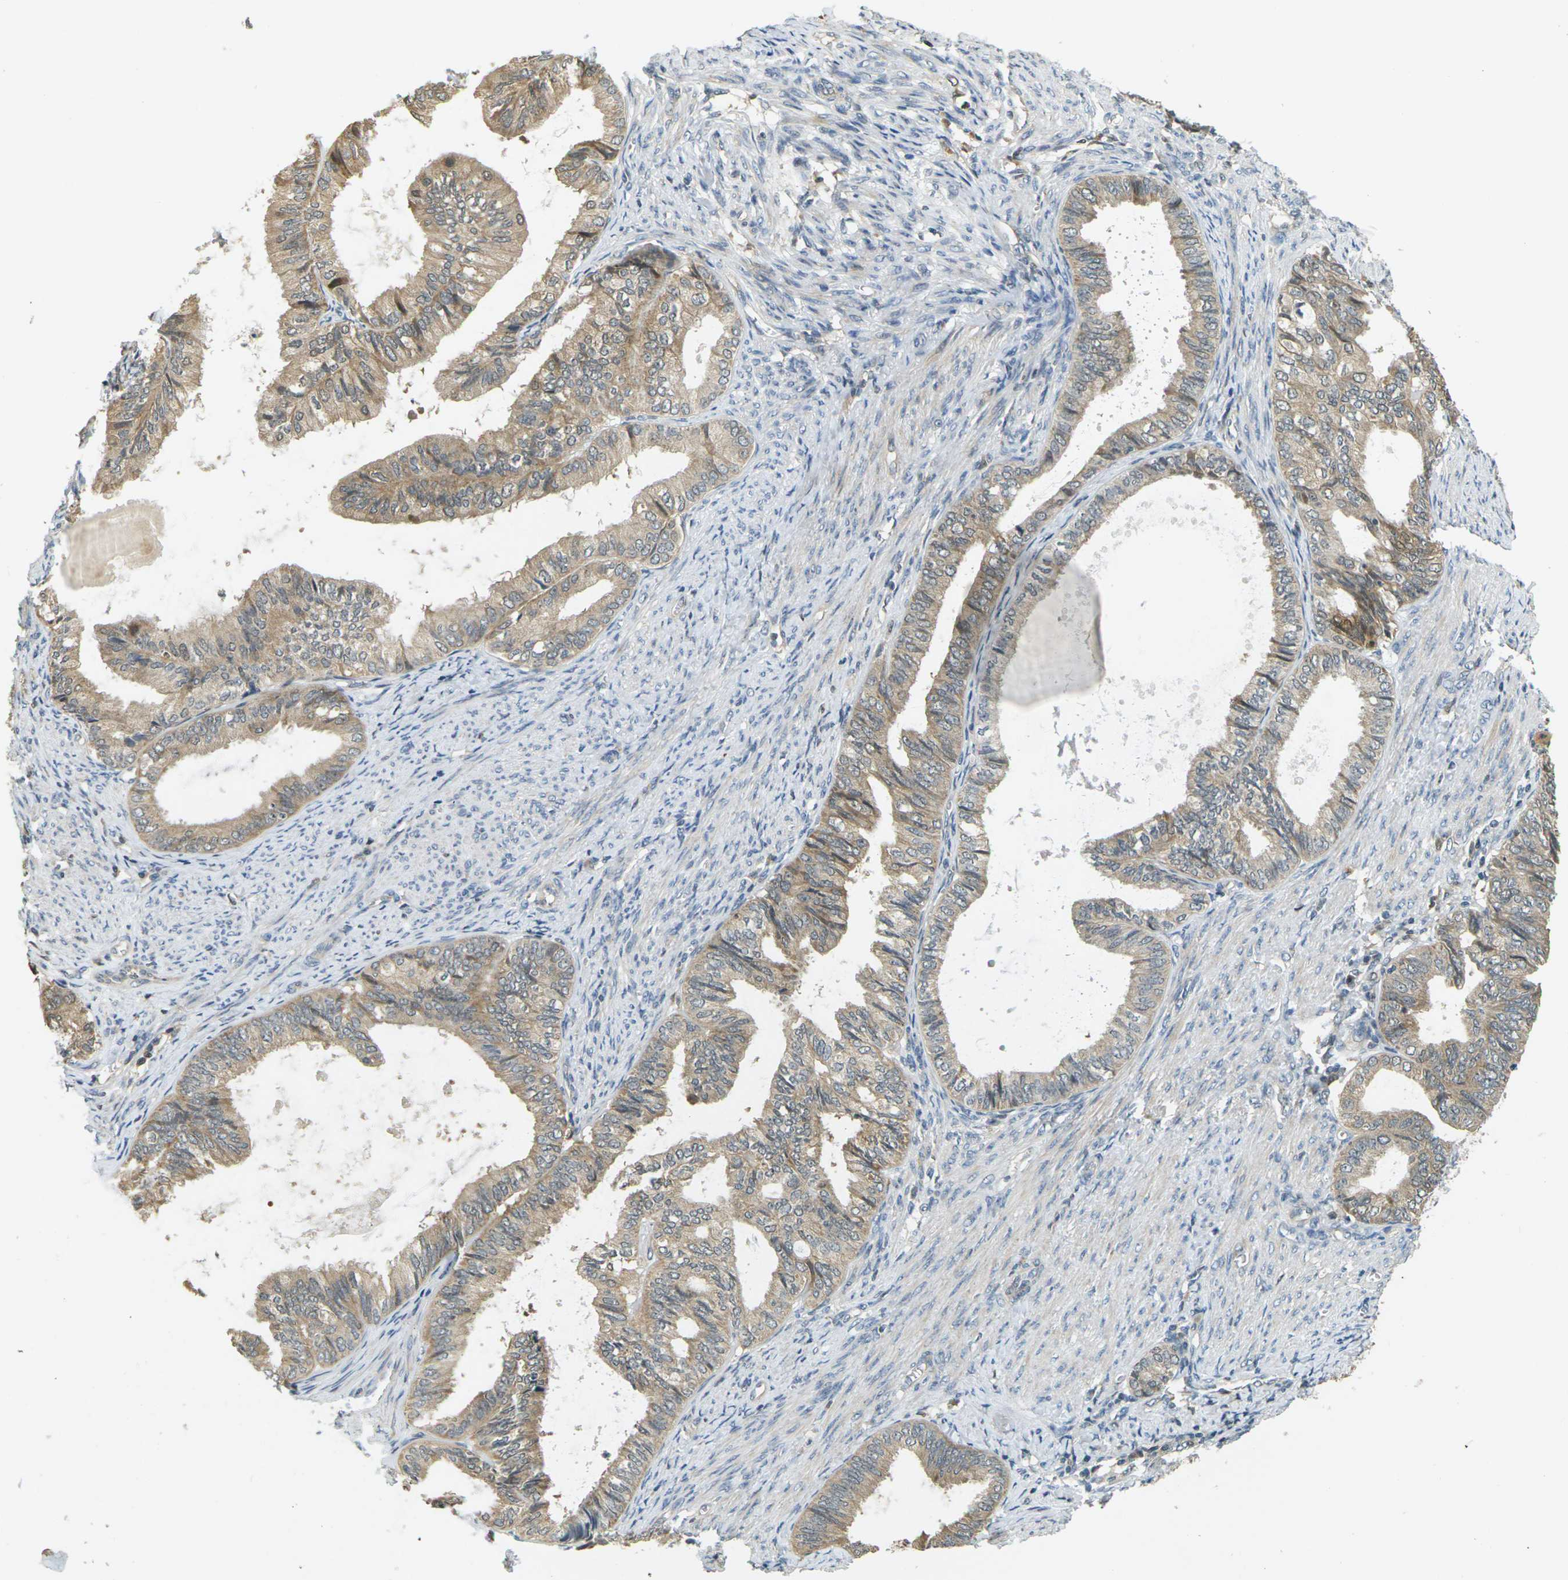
{"staining": {"intensity": "weak", "quantity": ">75%", "location": "cytoplasmic/membranous"}, "tissue": "endometrial cancer", "cell_type": "Tumor cells", "image_type": "cancer", "snomed": [{"axis": "morphology", "description": "Adenocarcinoma, NOS"}, {"axis": "topography", "description": "Endometrium"}], "caption": "Immunohistochemistry (IHC) histopathology image of neoplastic tissue: human endometrial cancer (adenocarcinoma) stained using IHC displays low levels of weak protein expression localized specifically in the cytoplasmic/membranous of tumor cells, appearing as a cytoplasmic/membranous brown color.", "gene": "KLHL8", "patient": {"sex": "female", "age": 86}}